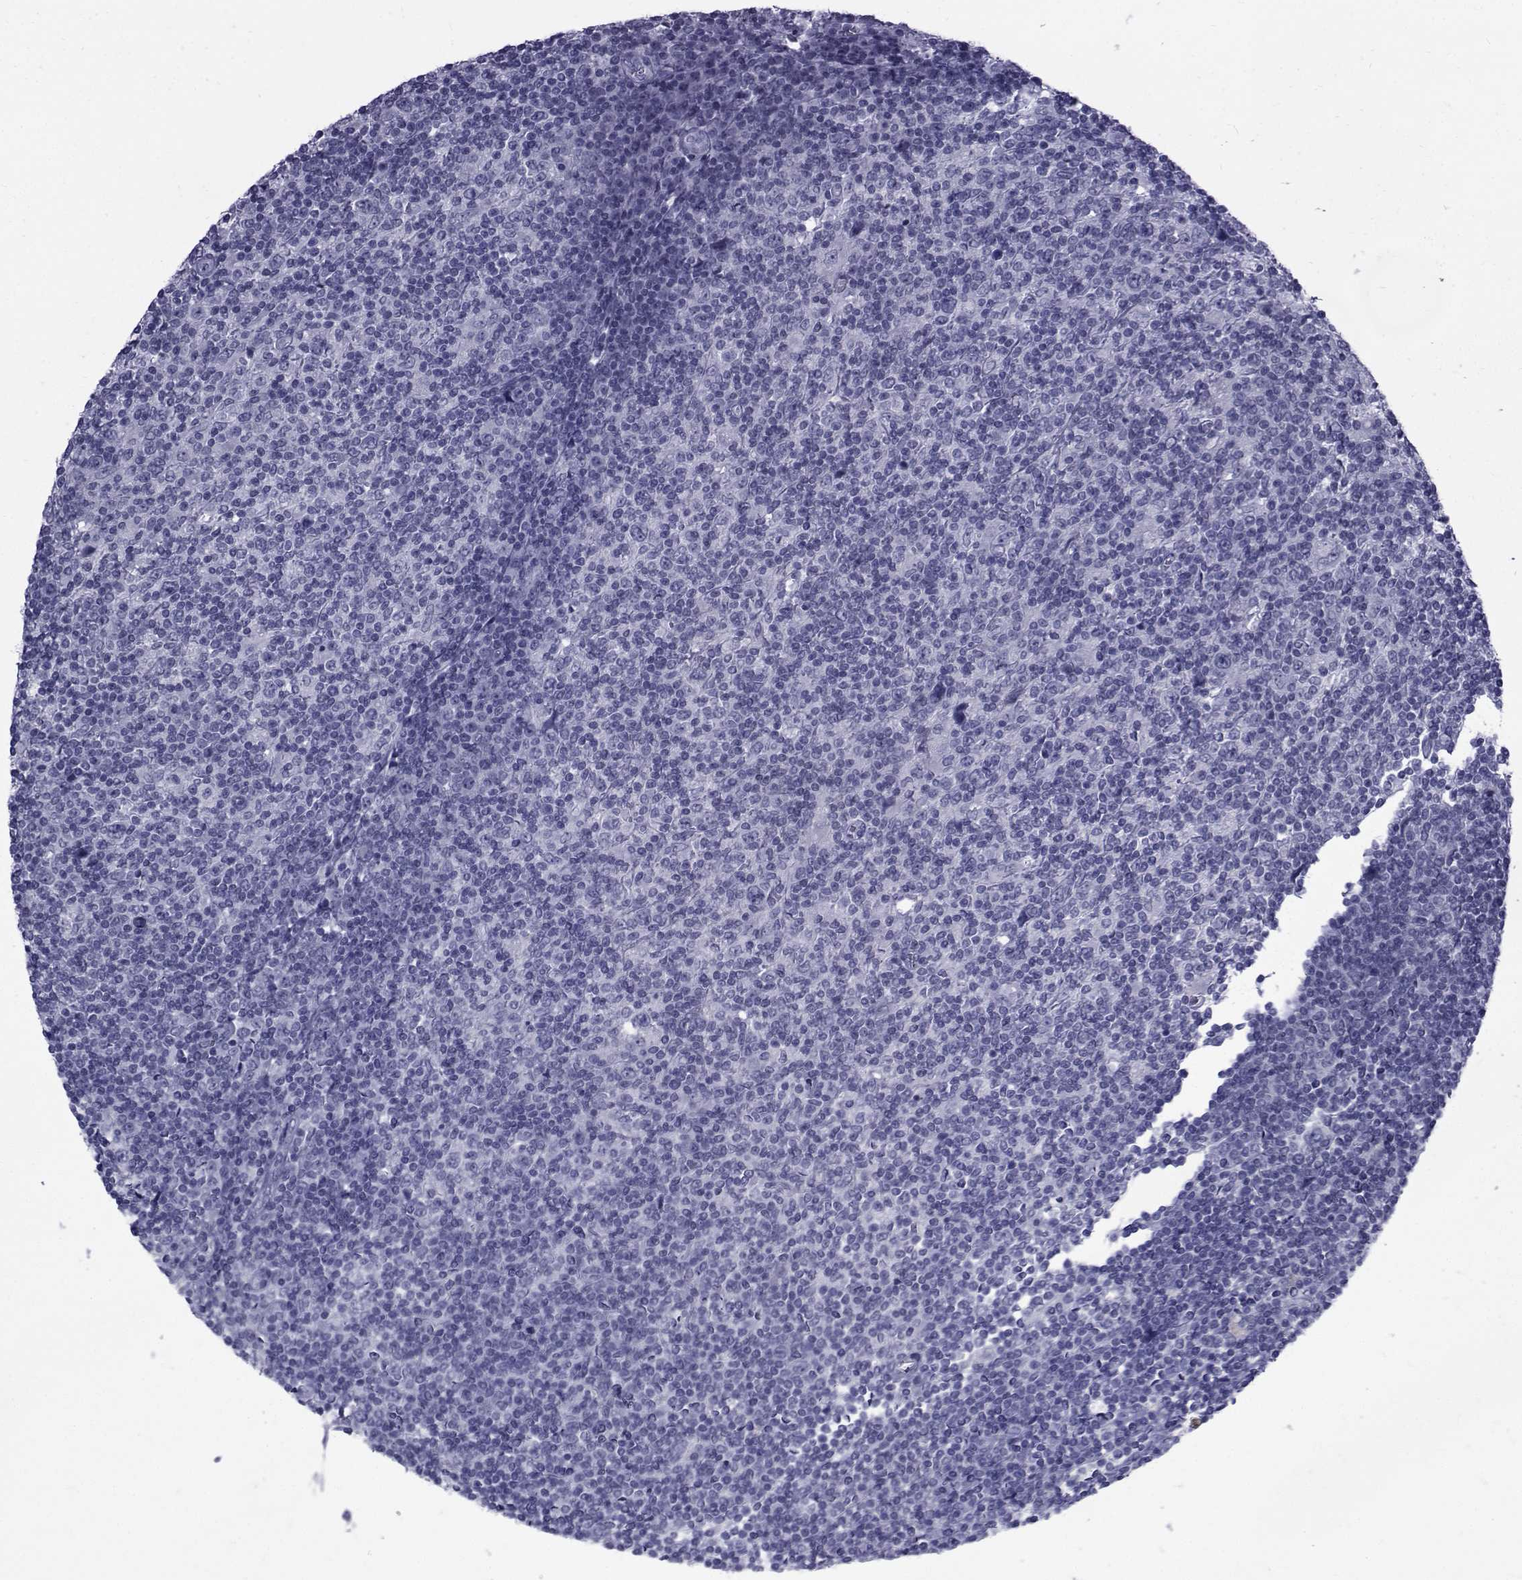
{"staining": {"intensity": "negative", "quantity": "none", "location": "none"}, "tissue": "lymphoma", "cell_type": "Tumor cells", "image_type": "cancer", "snomed": [{"axis": "morphology", "description": "Hodgkin's disease, NOS"}, {"axis": "topography", "description": "Lymph node"}], "caption": "Protein analysis of Hodgkin's disease demonstrates no significant staining in tumor cells.", "gene": "PDE6H", "patient": {"sex": "male", "age": 40}}